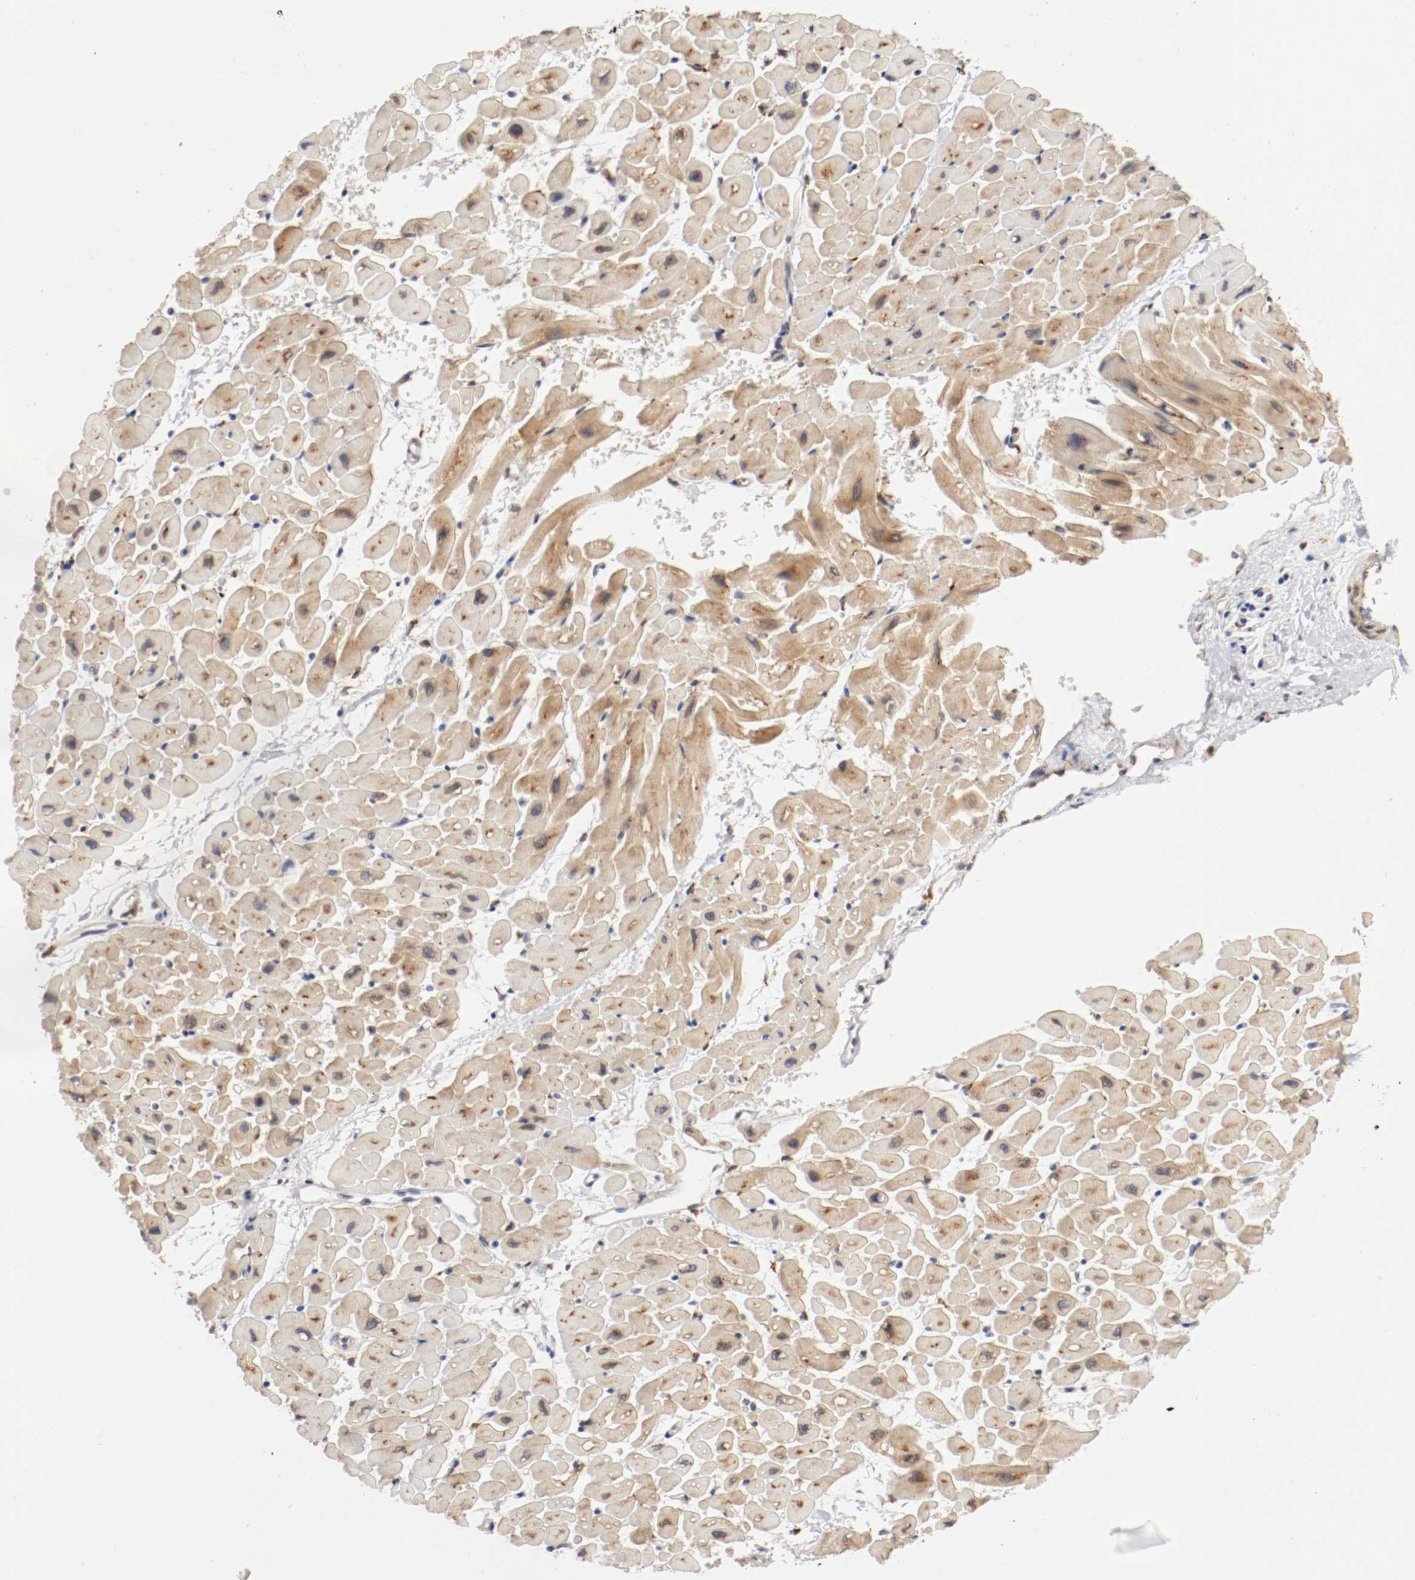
{"staining": {"intensity": "weak", "quantity": ">75%", "location": "cytoplasmic/membranous"}, "tissue": "heart muscle", "cell_type": "Cardiomyocytes", "image_type": "normal", "snomed": [{"axis": "morphology", "description": "Normal tissue, NOS"}, {"axis": "topography", "description": "Heart"}], "caption": "Immunohistochemical staining of unremarkable human heart muscle displays >75% levels of weak cytoplasmic/membranous protein staining in about >75% of cardiomyocytes. (Brightfield microscopy of DAB IHC at high magnification).", "gene": "FKBP3", "patient": {"sex": "male", "age": 45}}